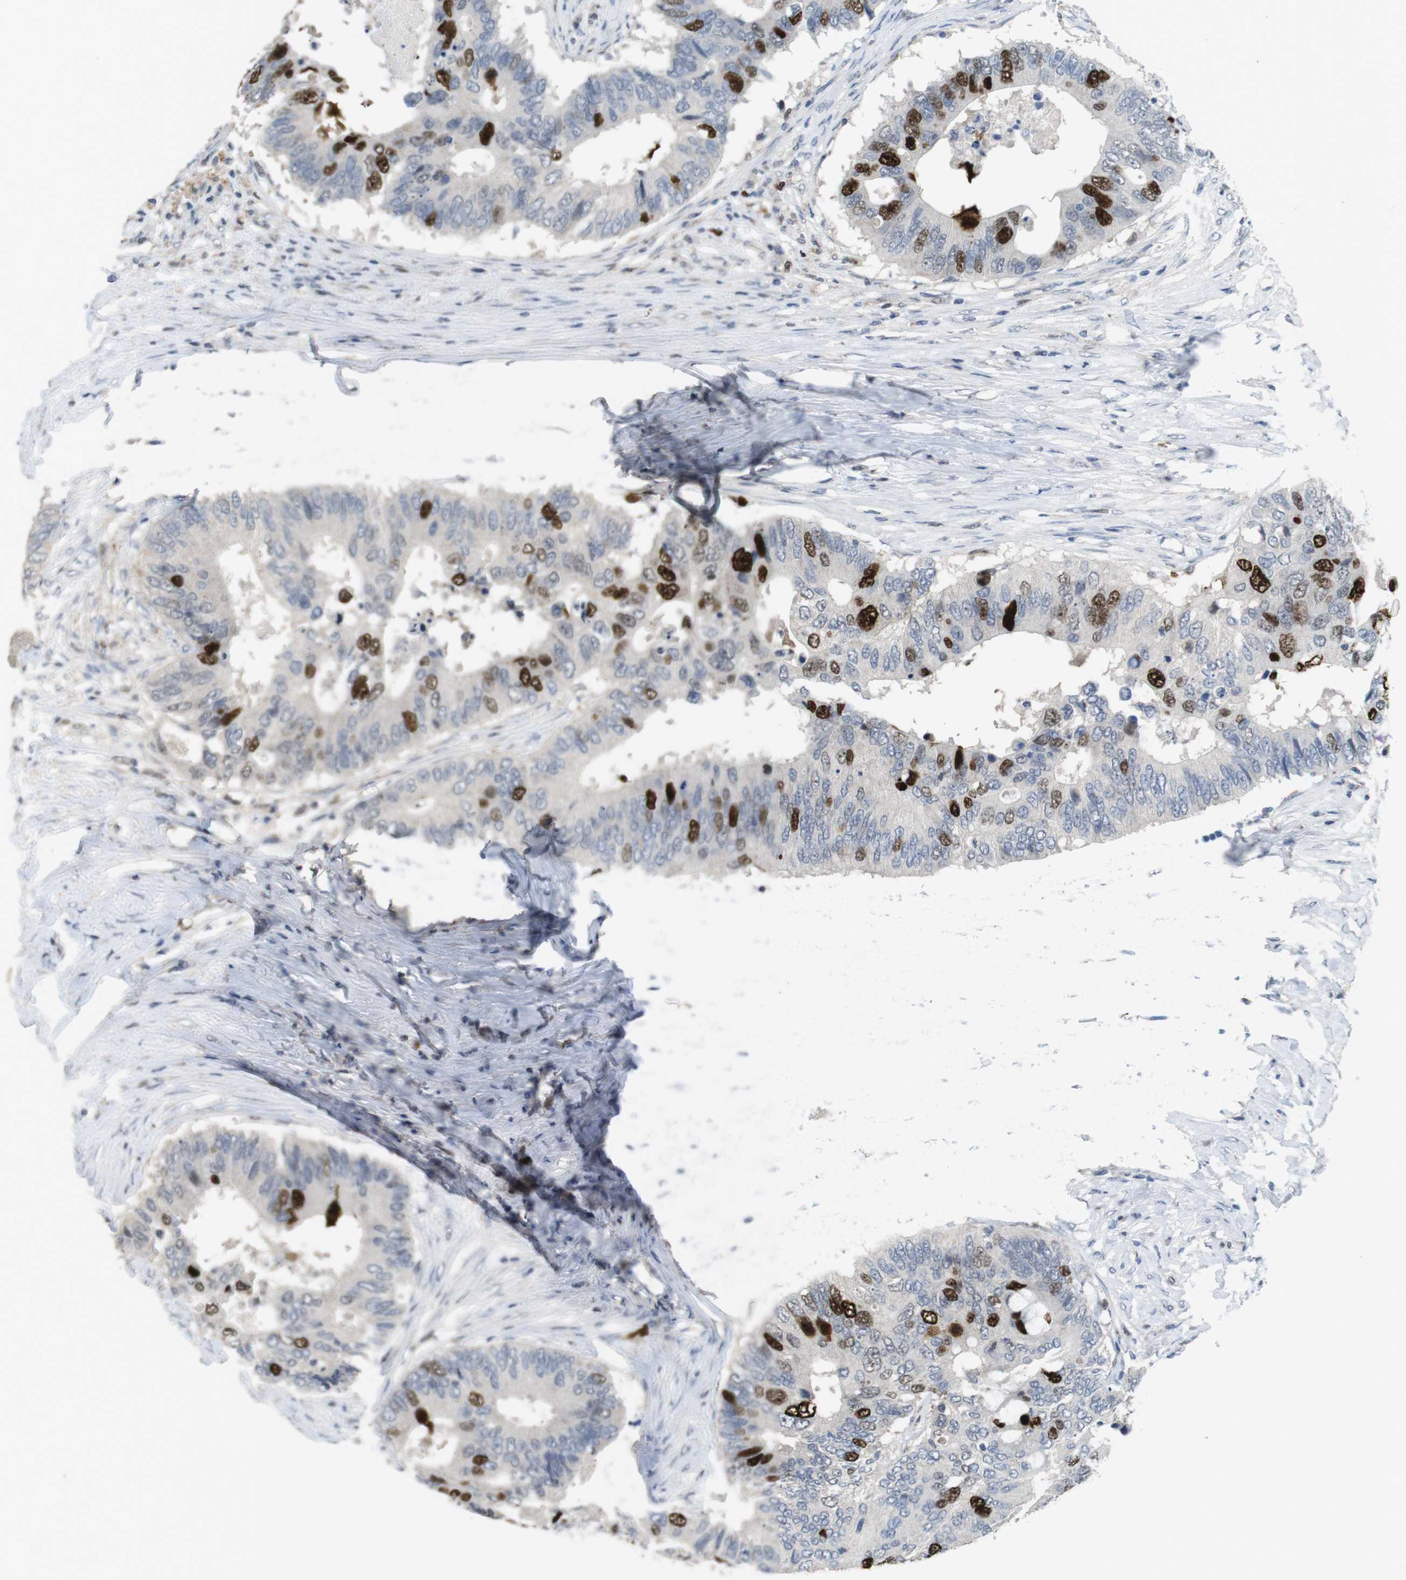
{"staining": {"intensity": "strong", "quantity": "25%-75%", "location": "nuclear"}, "tissue": "colorectal cancer", "cell_type": "Tumor cells", "image_type": "cancer", "snomed": [{"axis": "morphology", "description": "Adenocarcinoma, NOS"}, {"axis": "topography", "description": "Colon"}], "caption": "Tumor cells reveal high levels of strong nuclear positivity in about 25%-75% of cells in human colorectal cancer.", "gene": "KPNA2", "patient": {"sex": "male", "age": 71}}